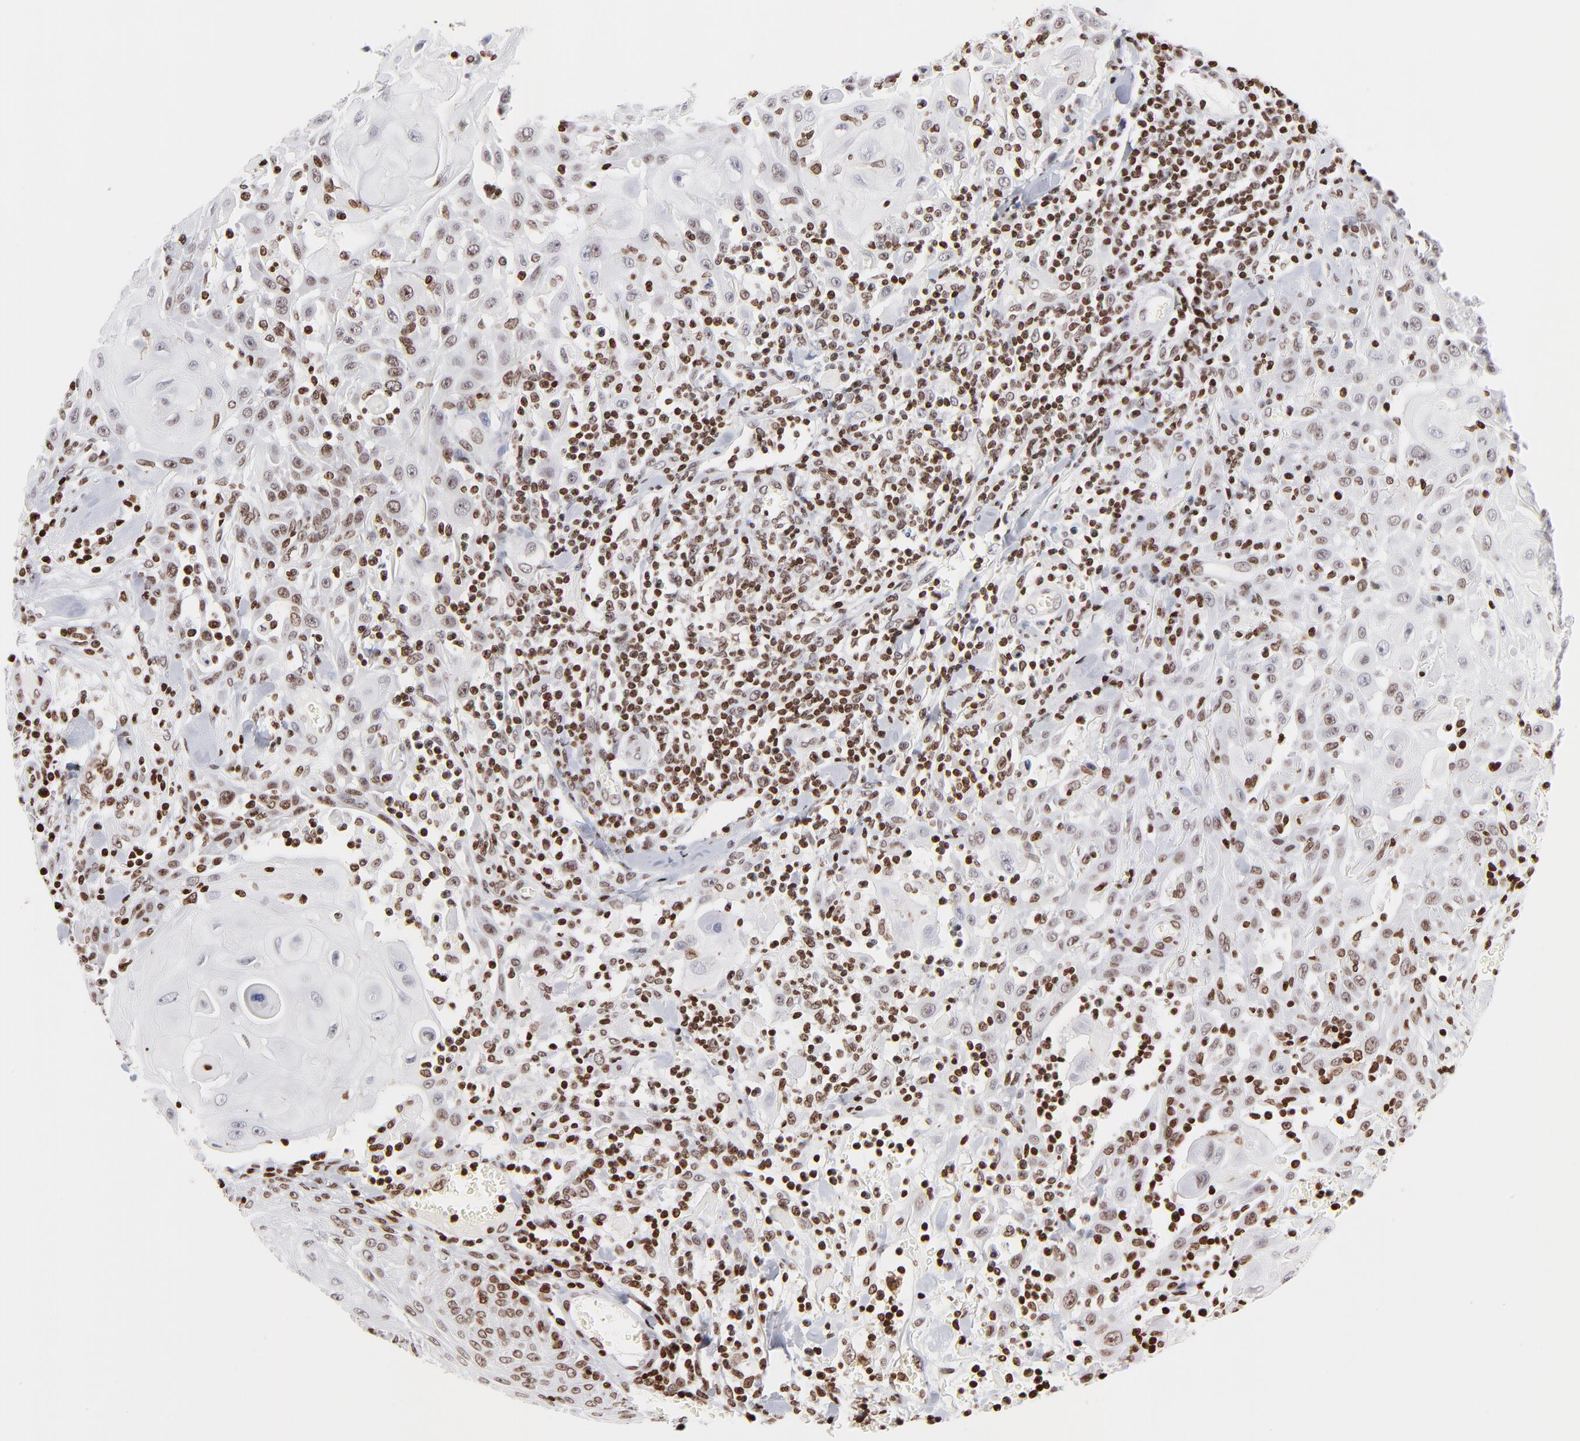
{"staining": {"intensity": "moderate", "quantity": "25%-75%", "location": "nuclear"}, "tissue": "skin cancer", "cell_type": "Tumor cells", "image_type": "cancer", "snomed": [{"axis": "morphology", "description": "Squamous cell carcinoma, NOS"}, {"axis": "topography", "description": "Skin"}], "caption": "Immunohistochemical staining of skin cancer (squamous cell carcinoma) demonstrates medium levels of moderate nuclear protein positivity in about 25%-75% of tumor cells.", "gene": "RTL4", "patient": {"sex": "male", "age": 24}}